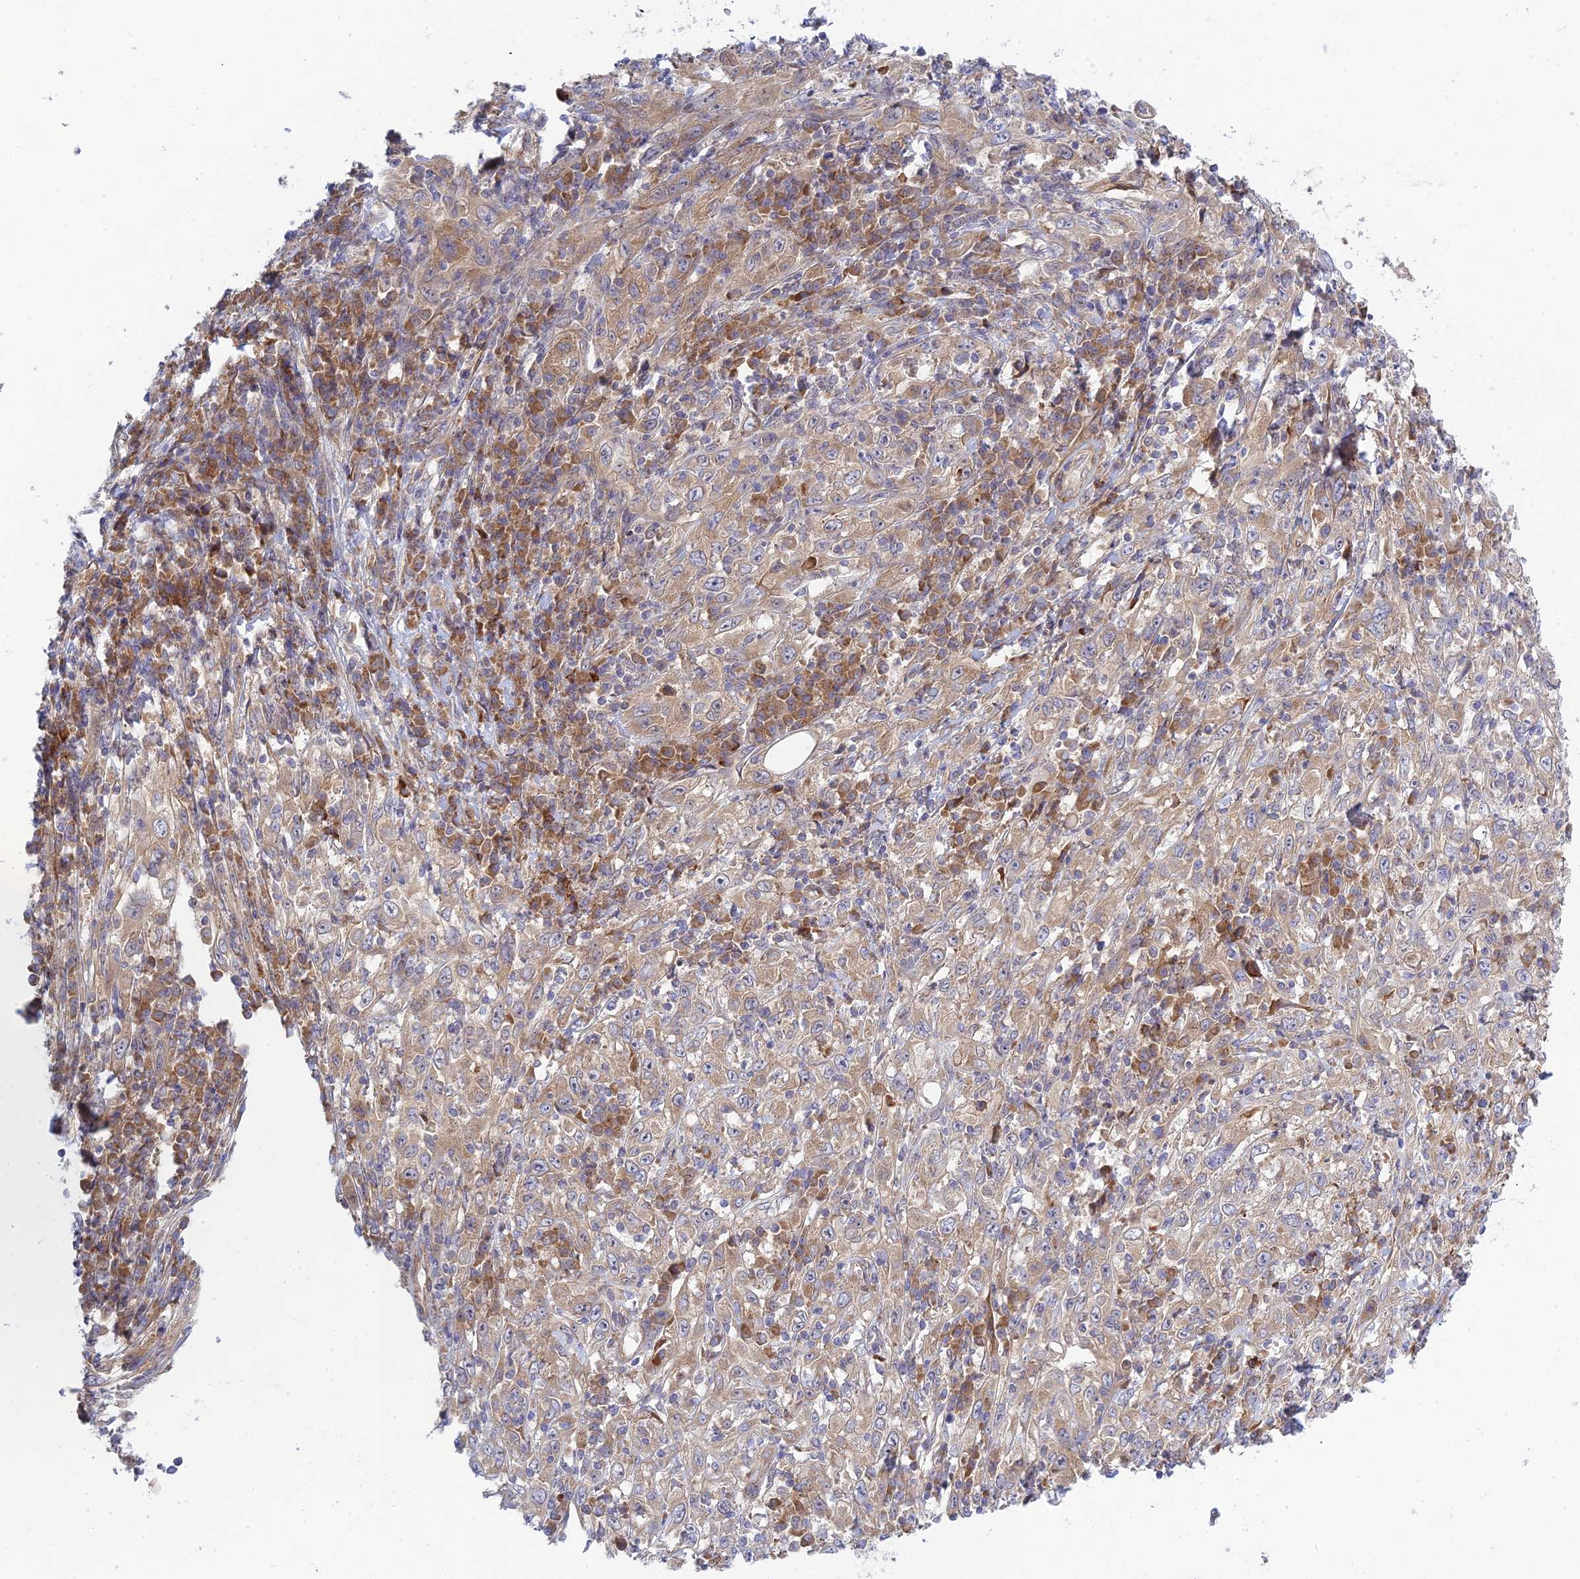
{"staining": {"intensity": "weak", "quantity": "<25%", "location": "cytoplasmic/membranous"}, "tissue": "cervical cancer", "cell_type": "Tumor cells", "image_type": "cancer", "snomed": [{"axis": "morphology", "description": "Squamous cell carcinoma, NOS"}, {"axis": "topography", "description": "Cervix"}], "caption": "The immunohistochemistry (IHC) image has no significant positivity in tumor cells of cervical cancer tissue. Brightfield microscopy of immunohistochemistry (IHC) stained with DAB (brown) and hematoxylin (blue), captured at high magnification.", "gene": "INCA1", "patient": {"sex": "female", "age": 46}}